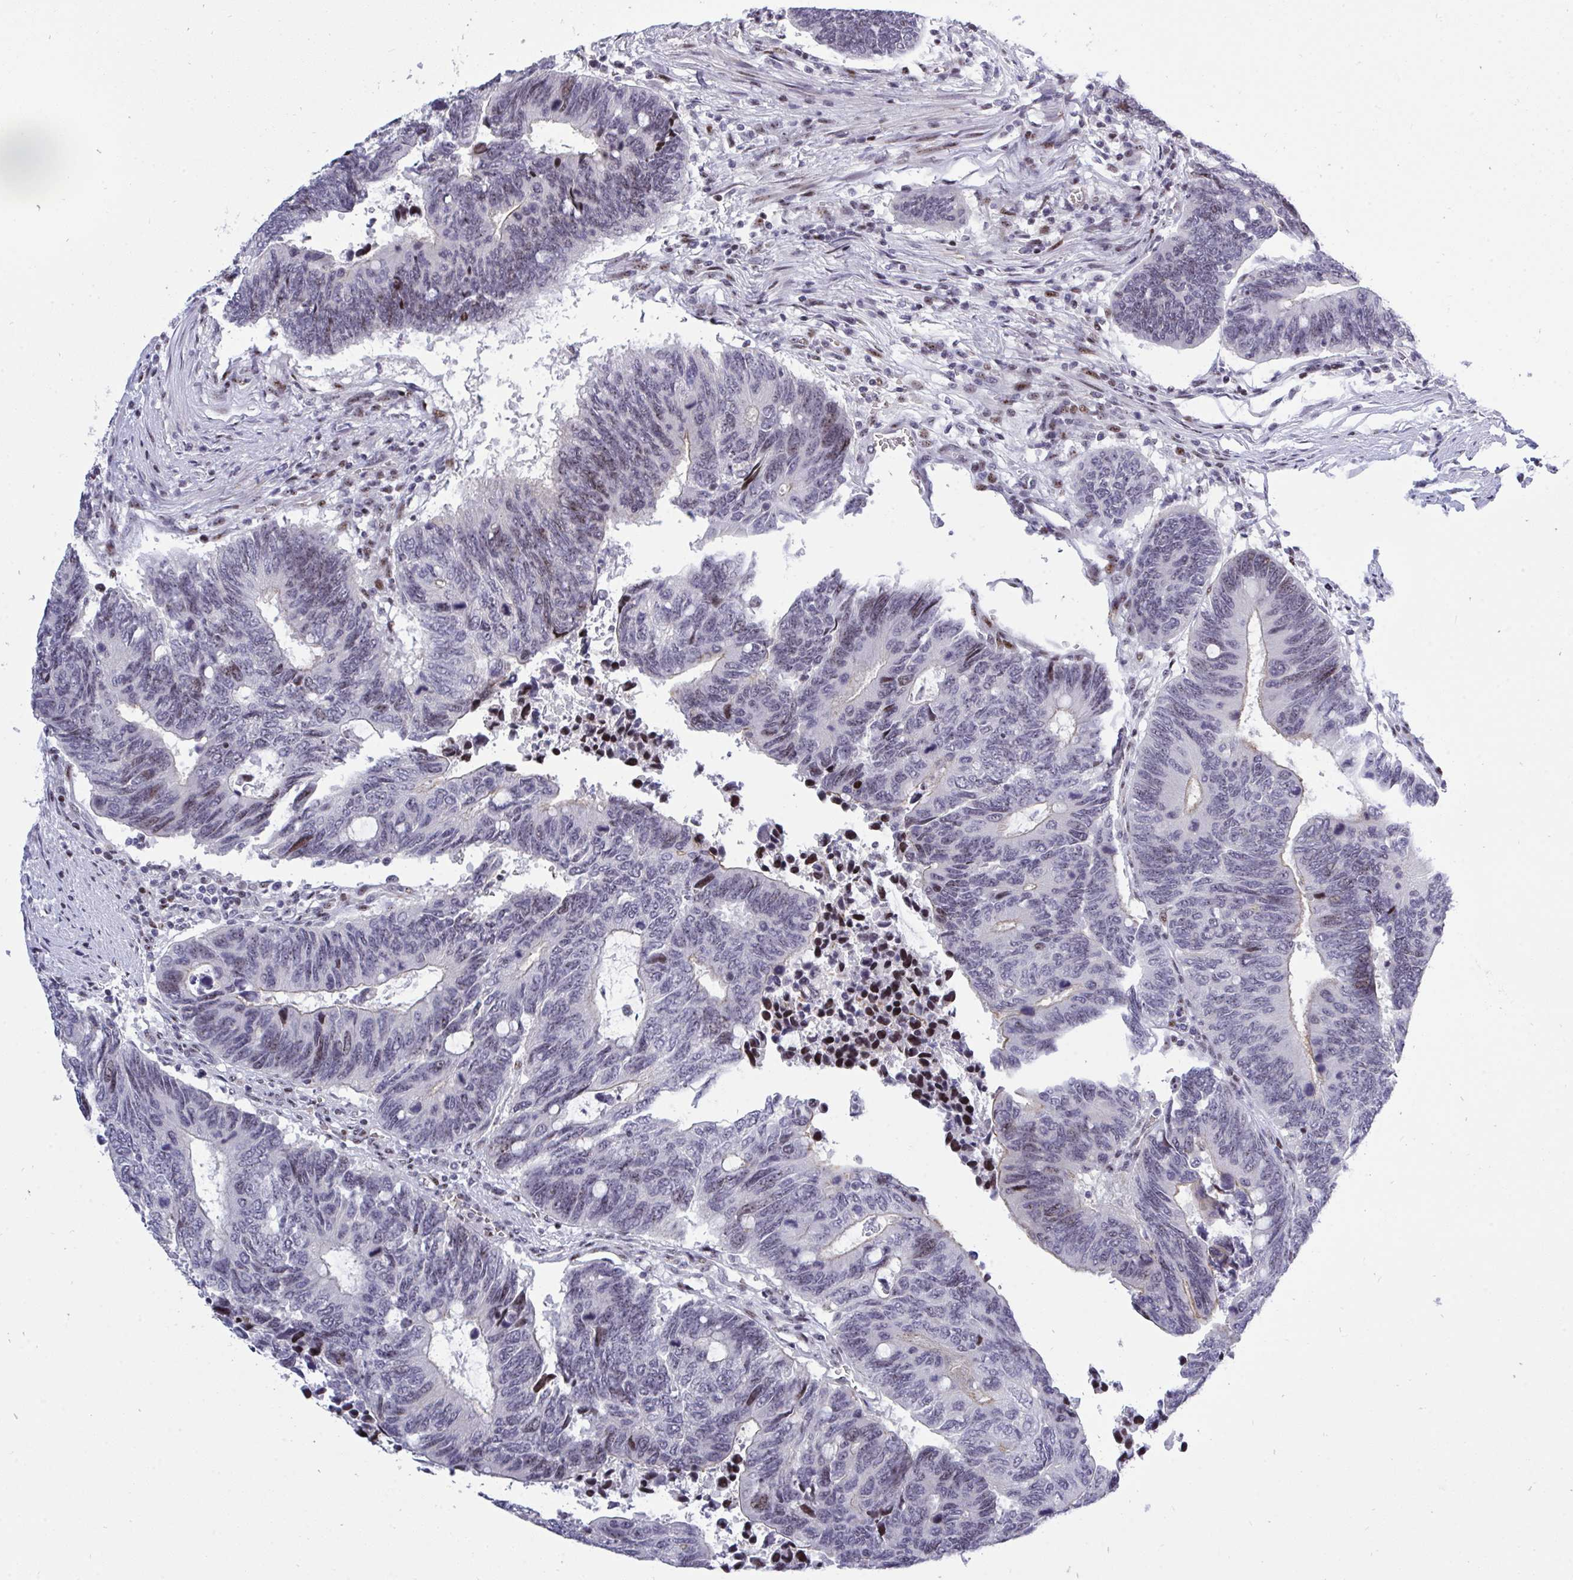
{"staining": {"intensity": "moderate", "quantity": "<25%", "location": "nuclear"}, "tissue": "colorectal cancer", "cell_type": "Tumor cells", "image_type": "cancer", "snomed": [{"axis": "morphology", "description": "Adenocarcinoma, NOS"}, {"axis": "topography", "description": "Colon"}], "caption": "Immunohistochemical staining of human adenocarcinoma (colorectal) reveals moderate nuclear protein staining in approximately <25% of tumor cells.", "gene": "PLPPR3", "patient": {"sex": "male", "age": 87}}